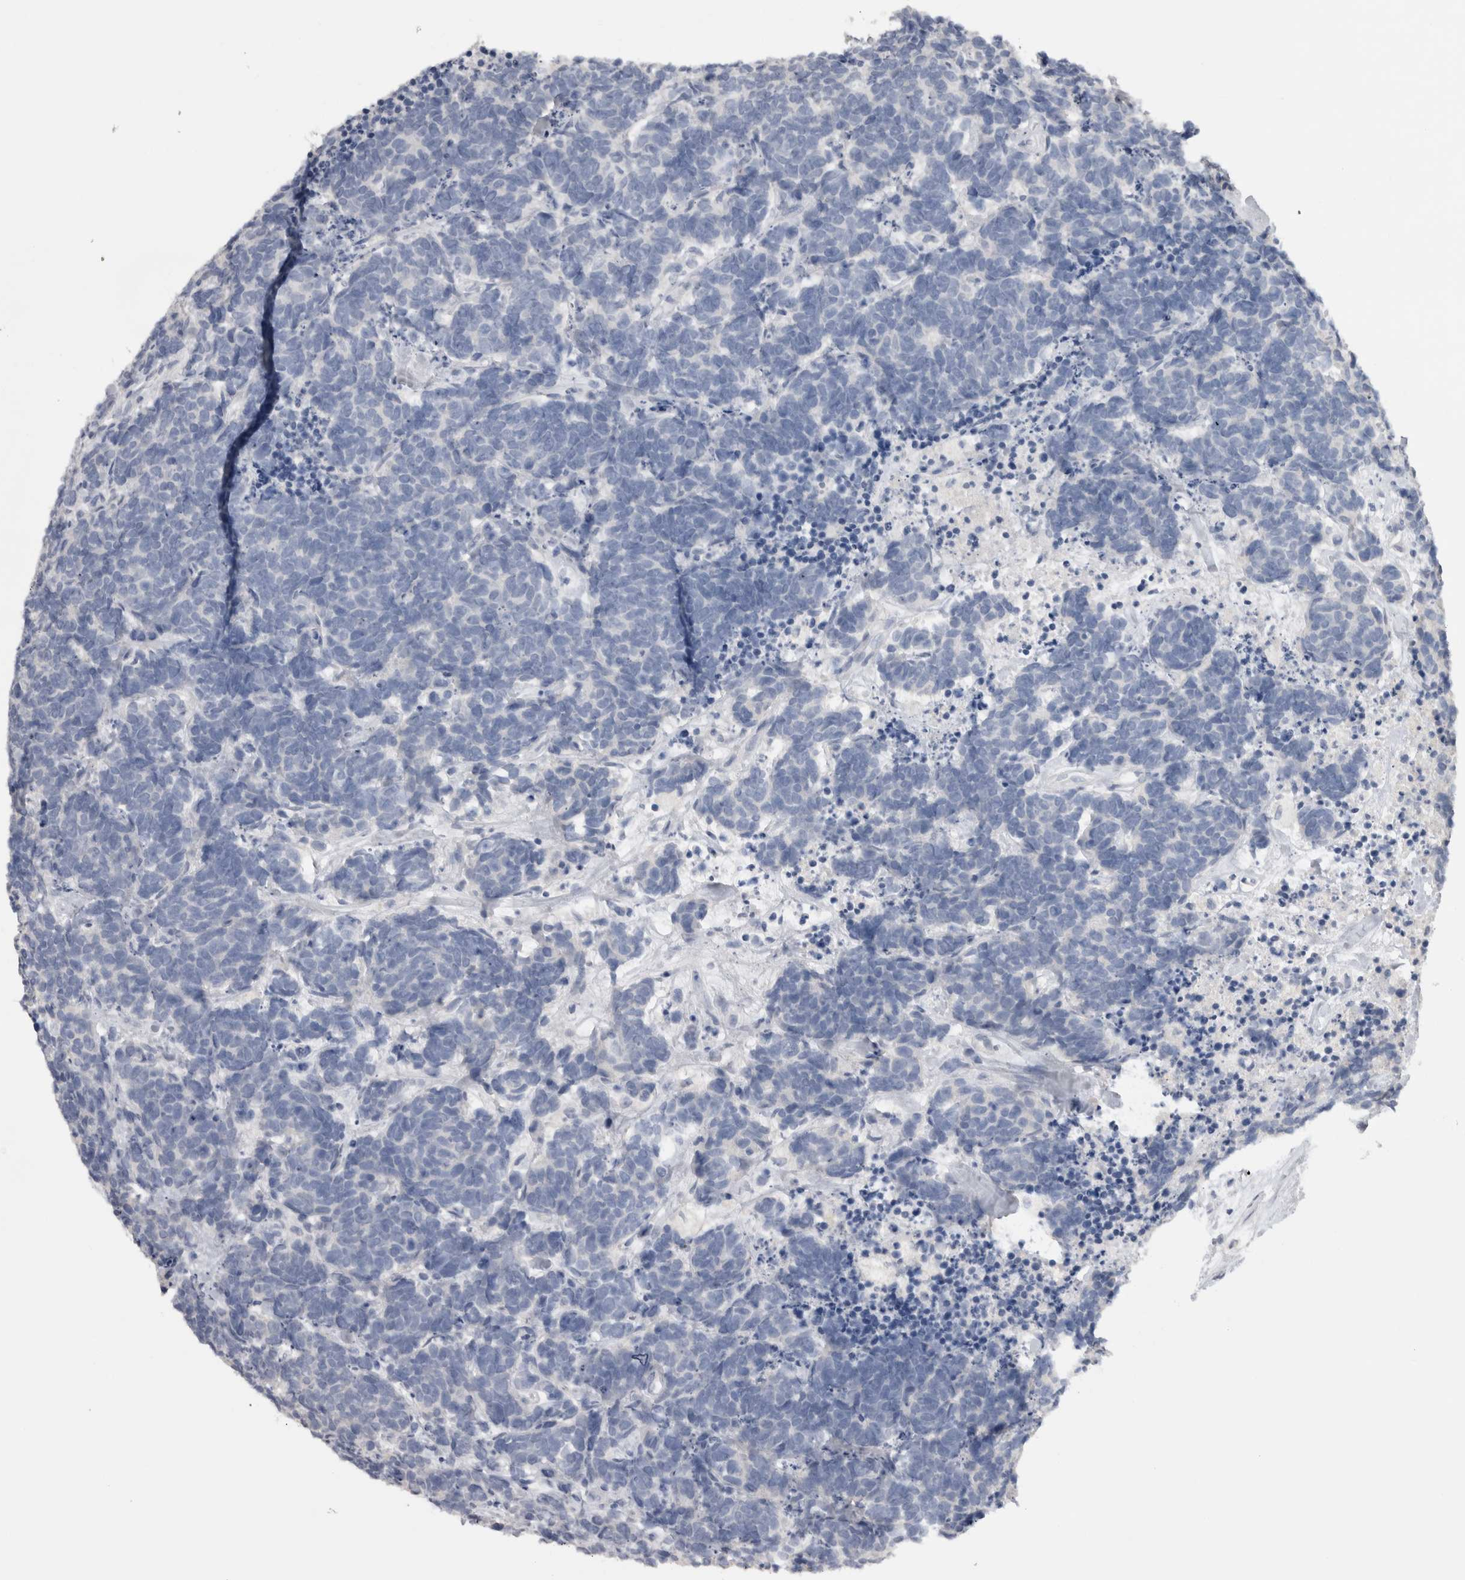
{"staining": {"intensity": "negative", "quantity": "none", "location": "none"}, "tissue": "carcinoid", "cell_type": "Tumor cells", "image_type": "cancer", "snomed": [{"axis": "morphology", "description": "Carcinoma, NOS"}, {"axis": "morphology", "description": "Carcinoid, malignant, NOS"}, {"axis": "topography", "description": "Urinary bladder"}], "caption": "A high-resolution histopathology image shows IHC staining of malignant carcinoid, which demonstrates no significant expression in tumor cells.", "gene": "ADAM2", "patient": {"sex": "male", "age": 57}}